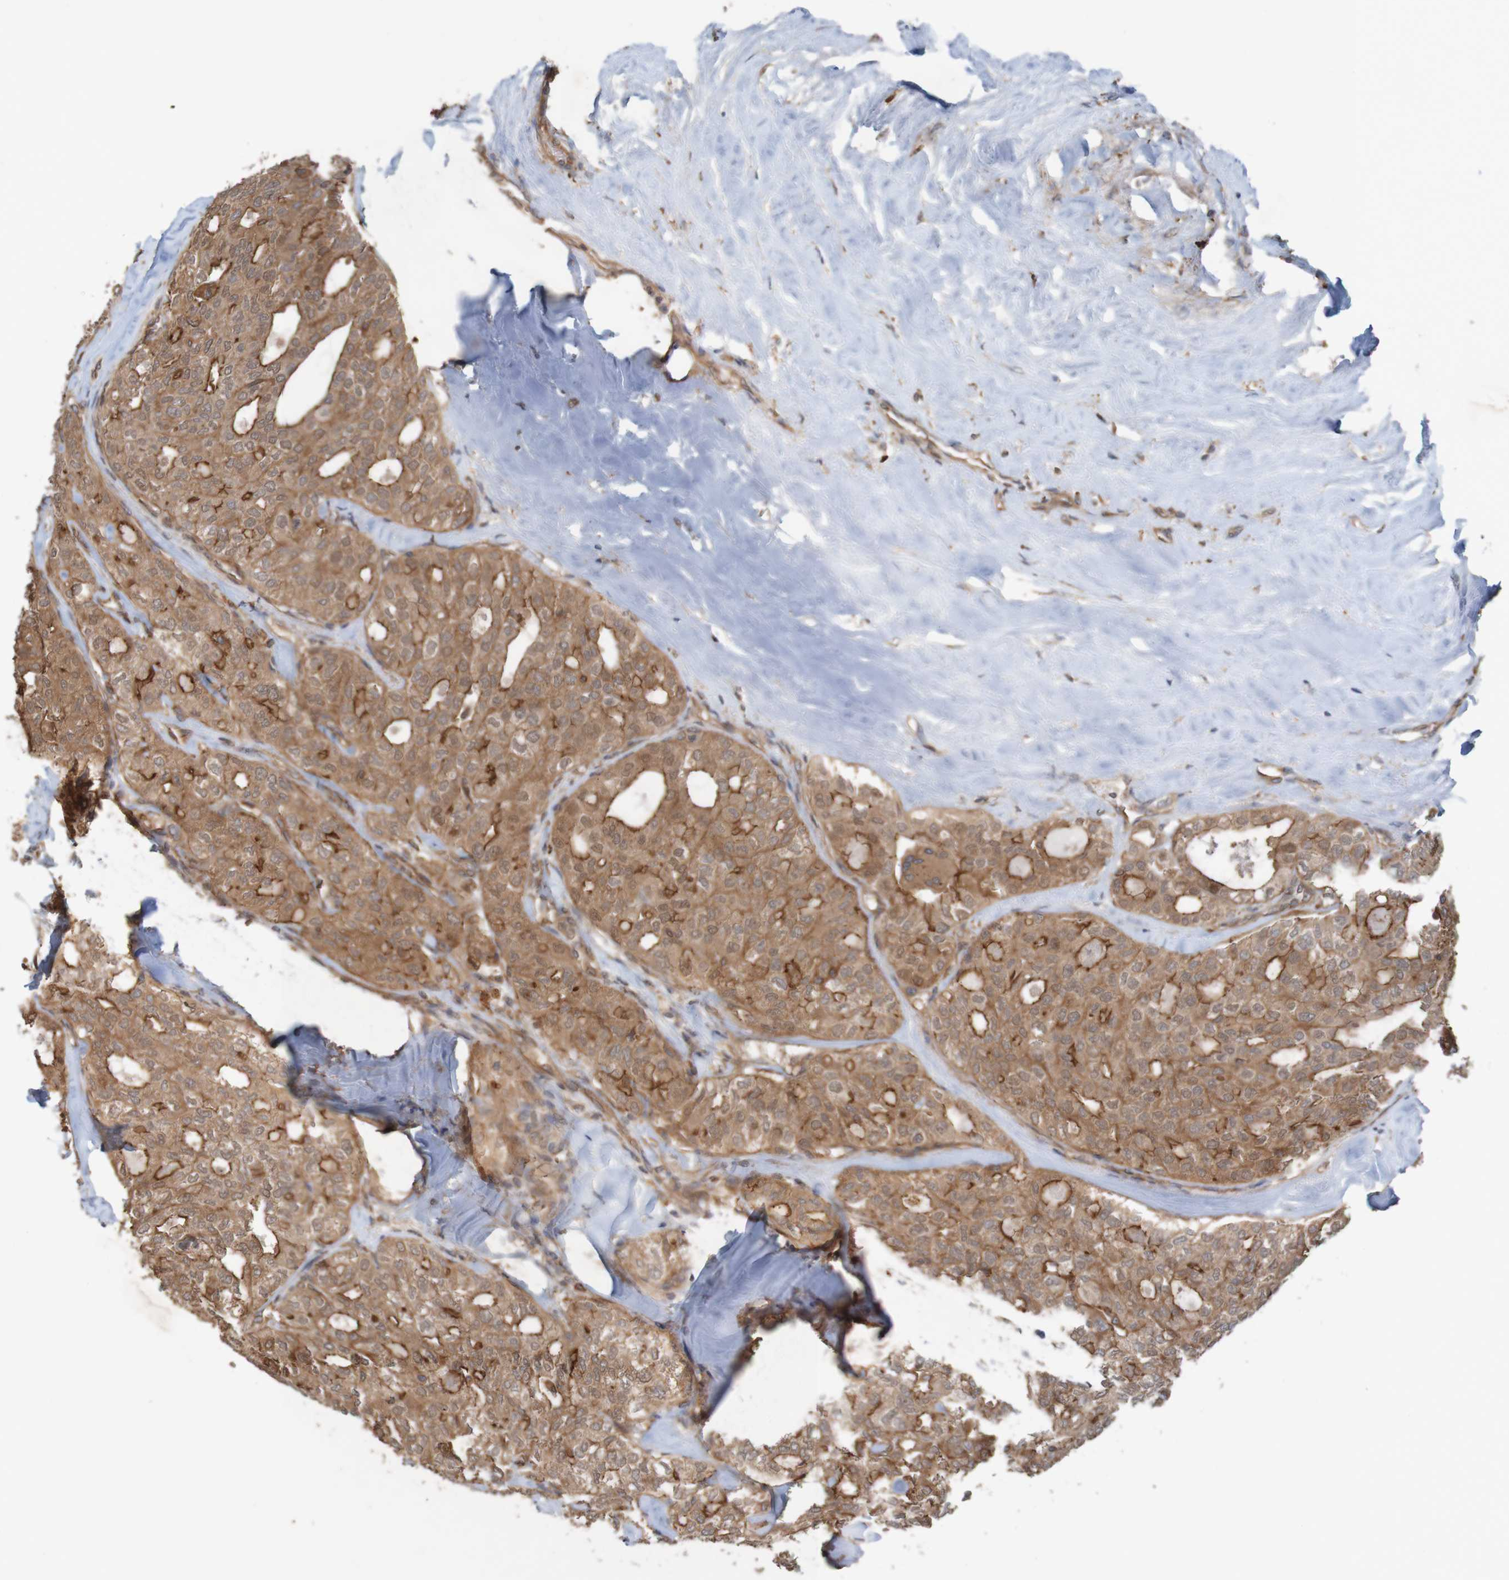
{"staining": {"intensity": "weak", "quantity": ">75%", "location": "cytoplasmic/membranous"}, "tissue": "thyroid cancer", "cell_type": "Tumor cells", "image_type": "cancer", "snomed": [{"axis": "morphology", "description": "Follicular adenoma carcinoma, NOS"}, {"axis": "topography", "description": "Thyroid gland"}], "caption": "There is low levels of weak cytoplasmic/membranous positivity in tumor cells of thyroid cancer (follicular adenoma carcinoma), as demonstrated by immunohistochemical staining (brown color).", "gene": "ARHGEF11", "patient": {"sex": "male", "age": 75}}